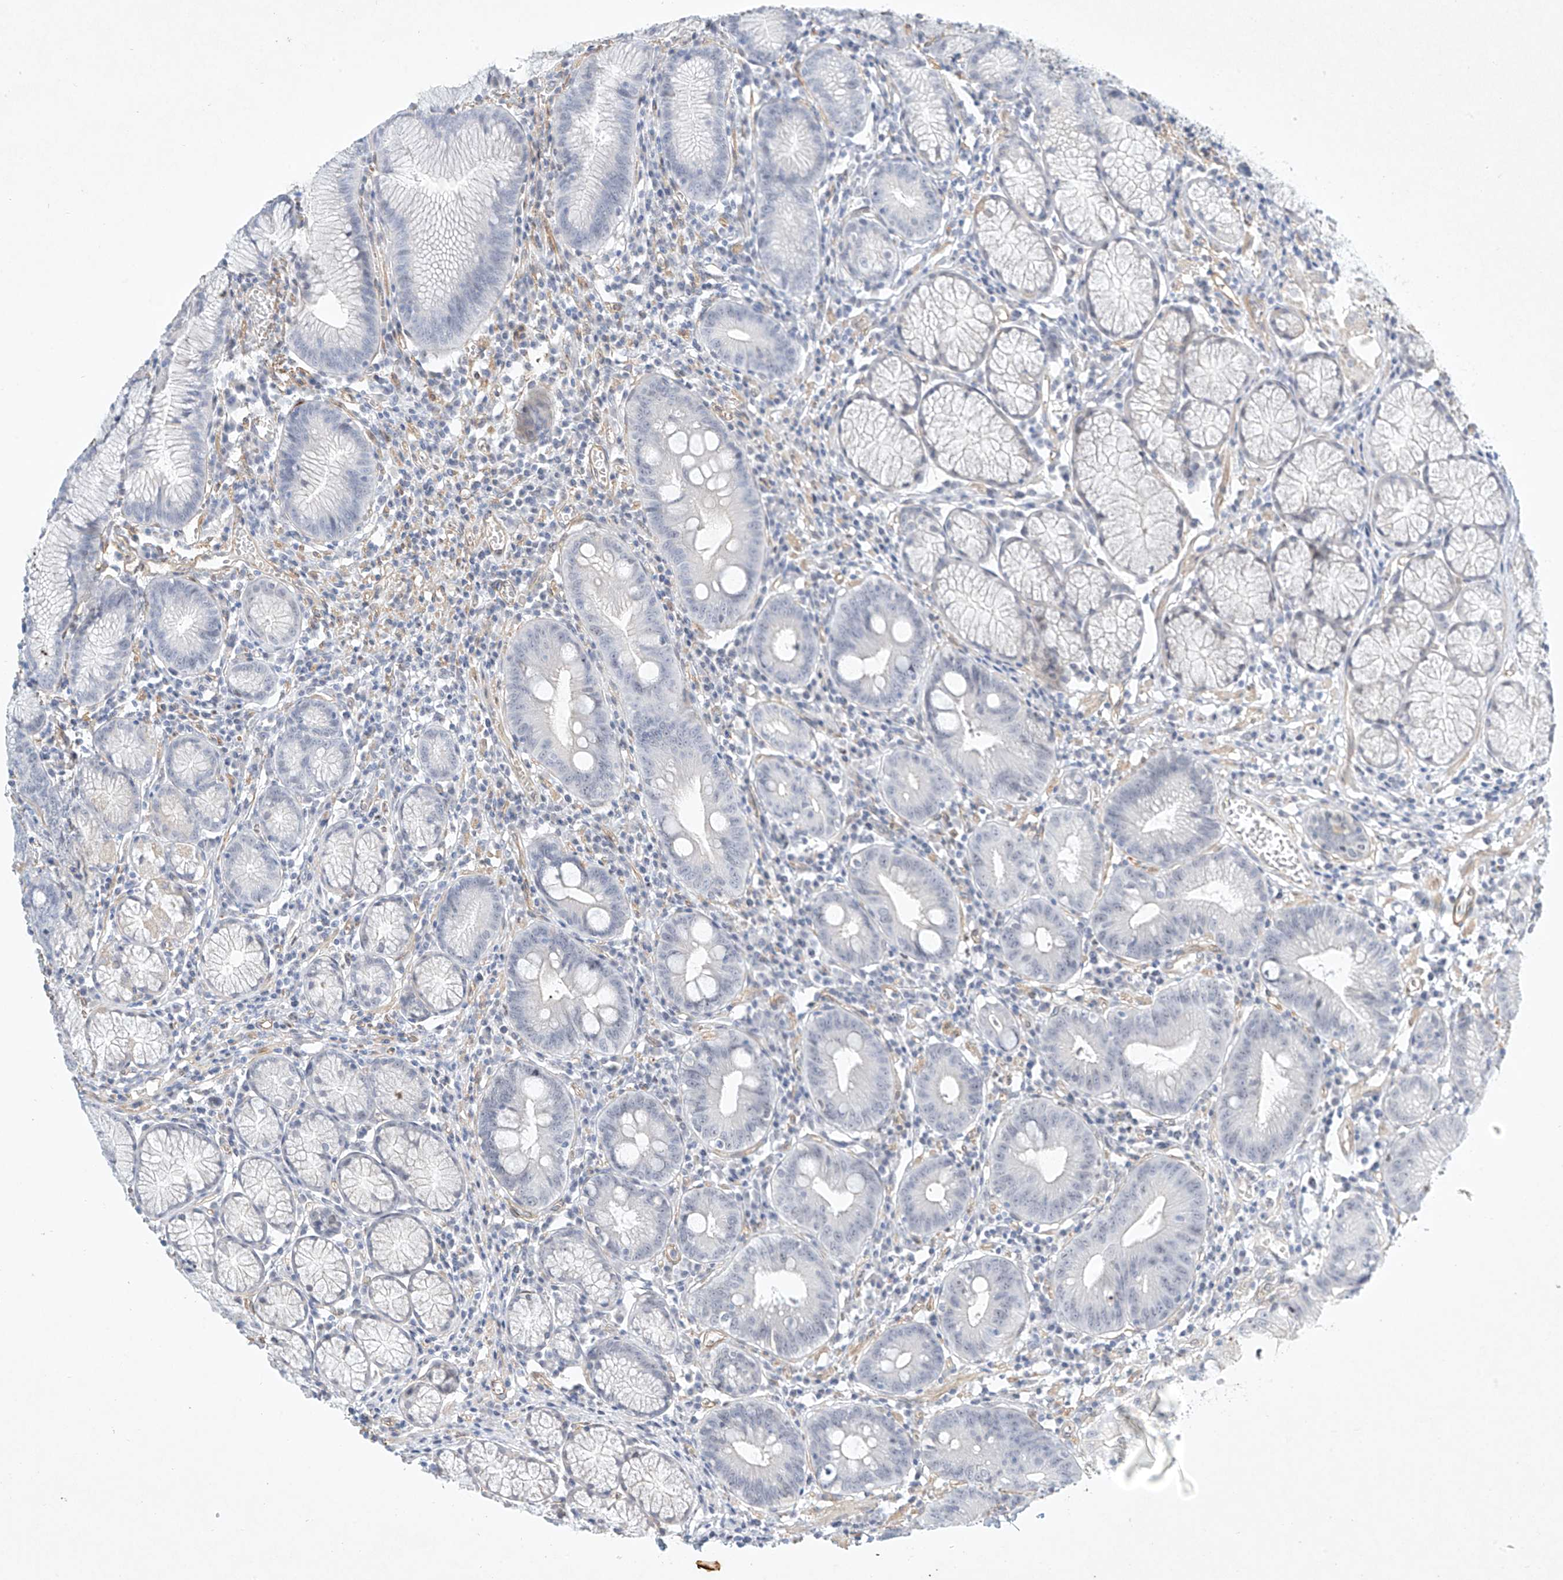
{"staining": {"intensity": "negative", "quantity": "none", "location": "none"}, "tissue": "stomach", "cell_type": "Glandular cells", "image_type": "normal", "snomed": [{"axis": "morphology", "description": "Normal tissue, NOS"}, {"axis": "topography", "description": "Stomach"}], "caption": "Glandular cells are negative for protein expression in unremarkable human stomach. (Brightfield microscopy of DAB immunohistochemistry at high magnification).", "gene": "REEP2", "patient": {"sex": "male", "age": 55}}